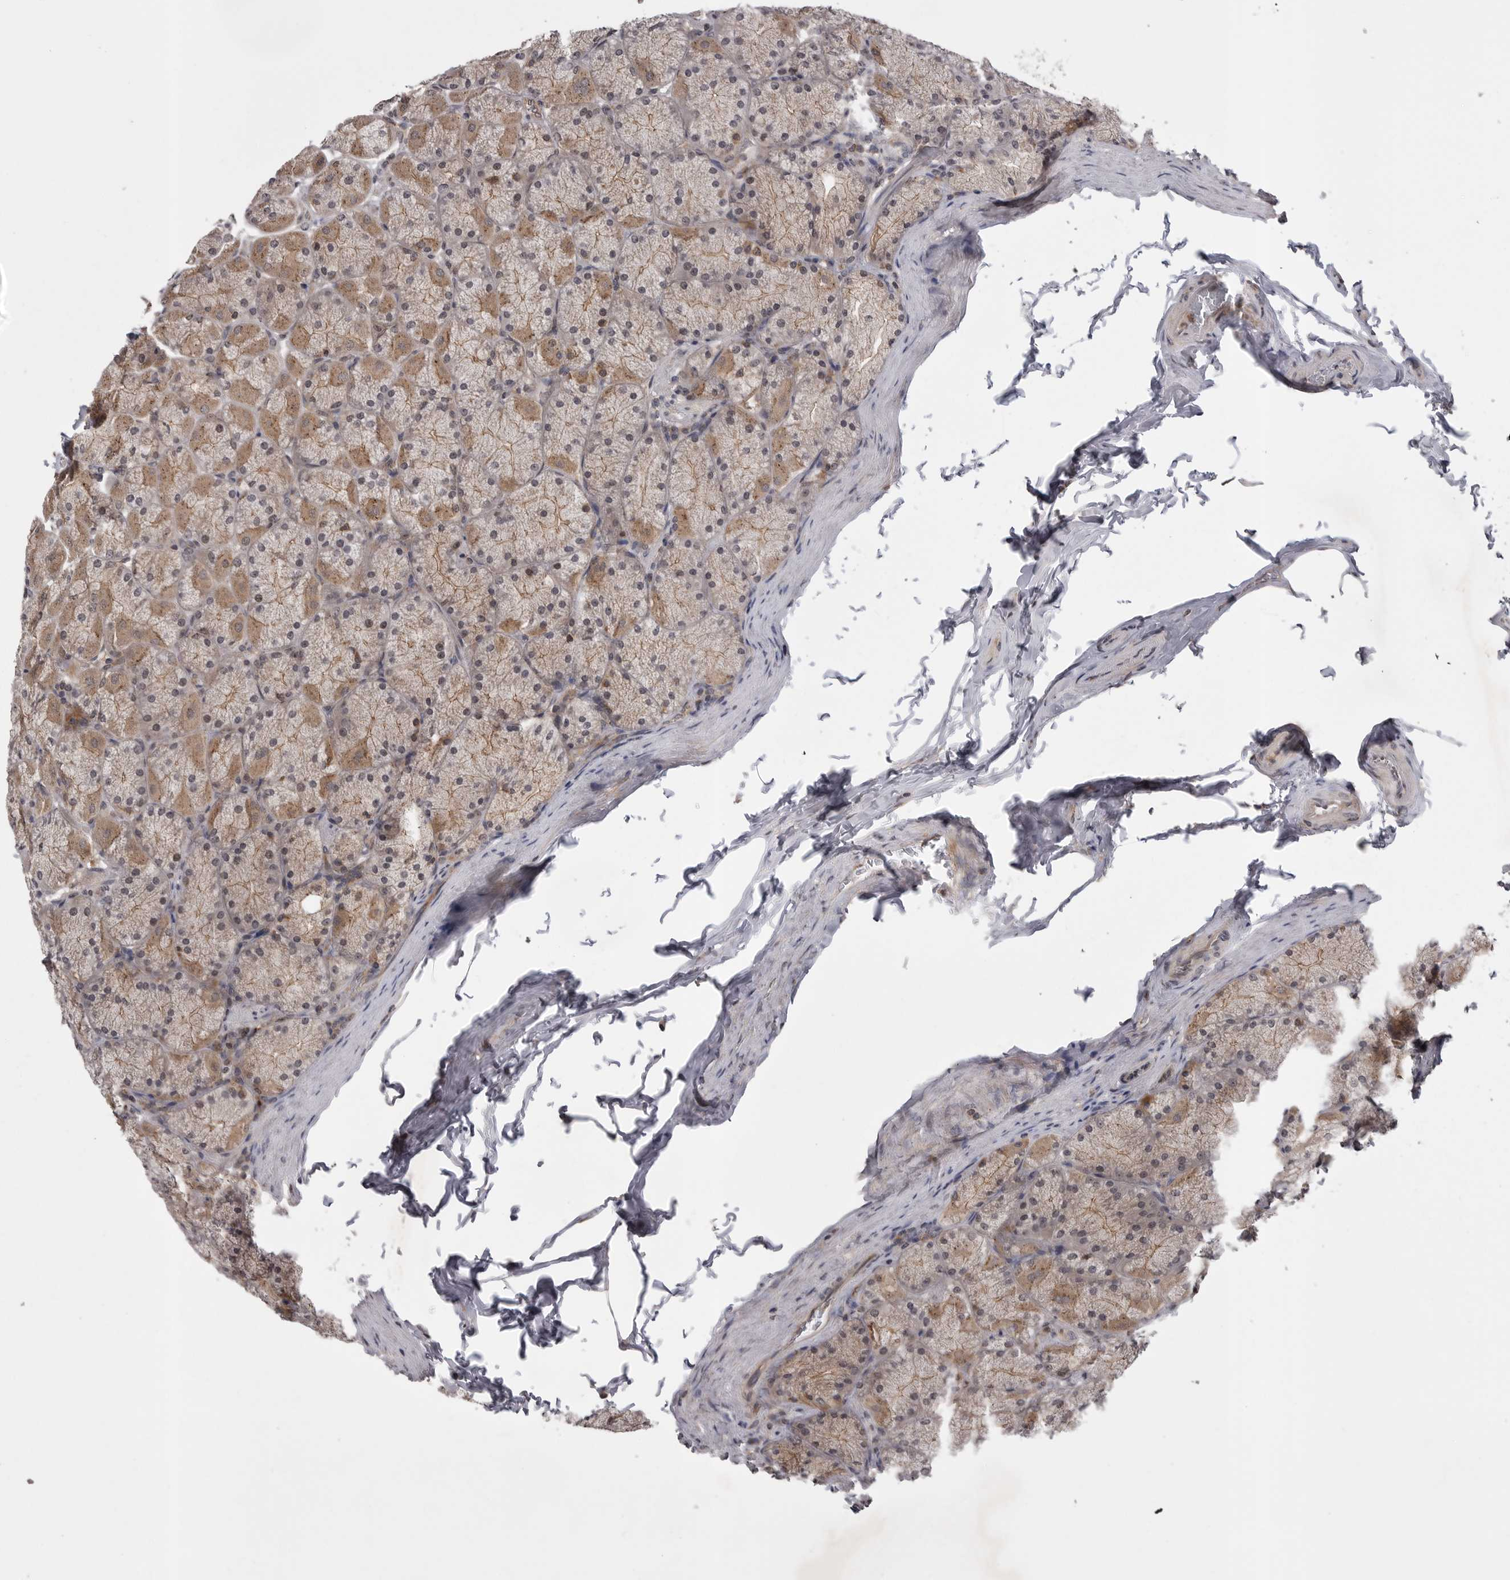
{"staining": {"intensity": "moderate", "quantity": ">75%", "location": "cytoplasmic/membranous"}, "tissue": "stomach", "cell_type": "Glandular cells", "image_type": "normal", "snomed": [{"axis": "morphology", "description": "Normal tissue, NOS"}, {"axis": "topography", "description": "Stomach, upper"}], "caption": "Immunohistochemistry (IHC) photomicrograph of normal human stomach stained for a protein (brown), which demonstrates medium levels of moderate cytoplasmic/membranous expression in approximately >75% of glandular cells.", "gene": "AOAH", "patient": {"sex": "female", "age": 56}}